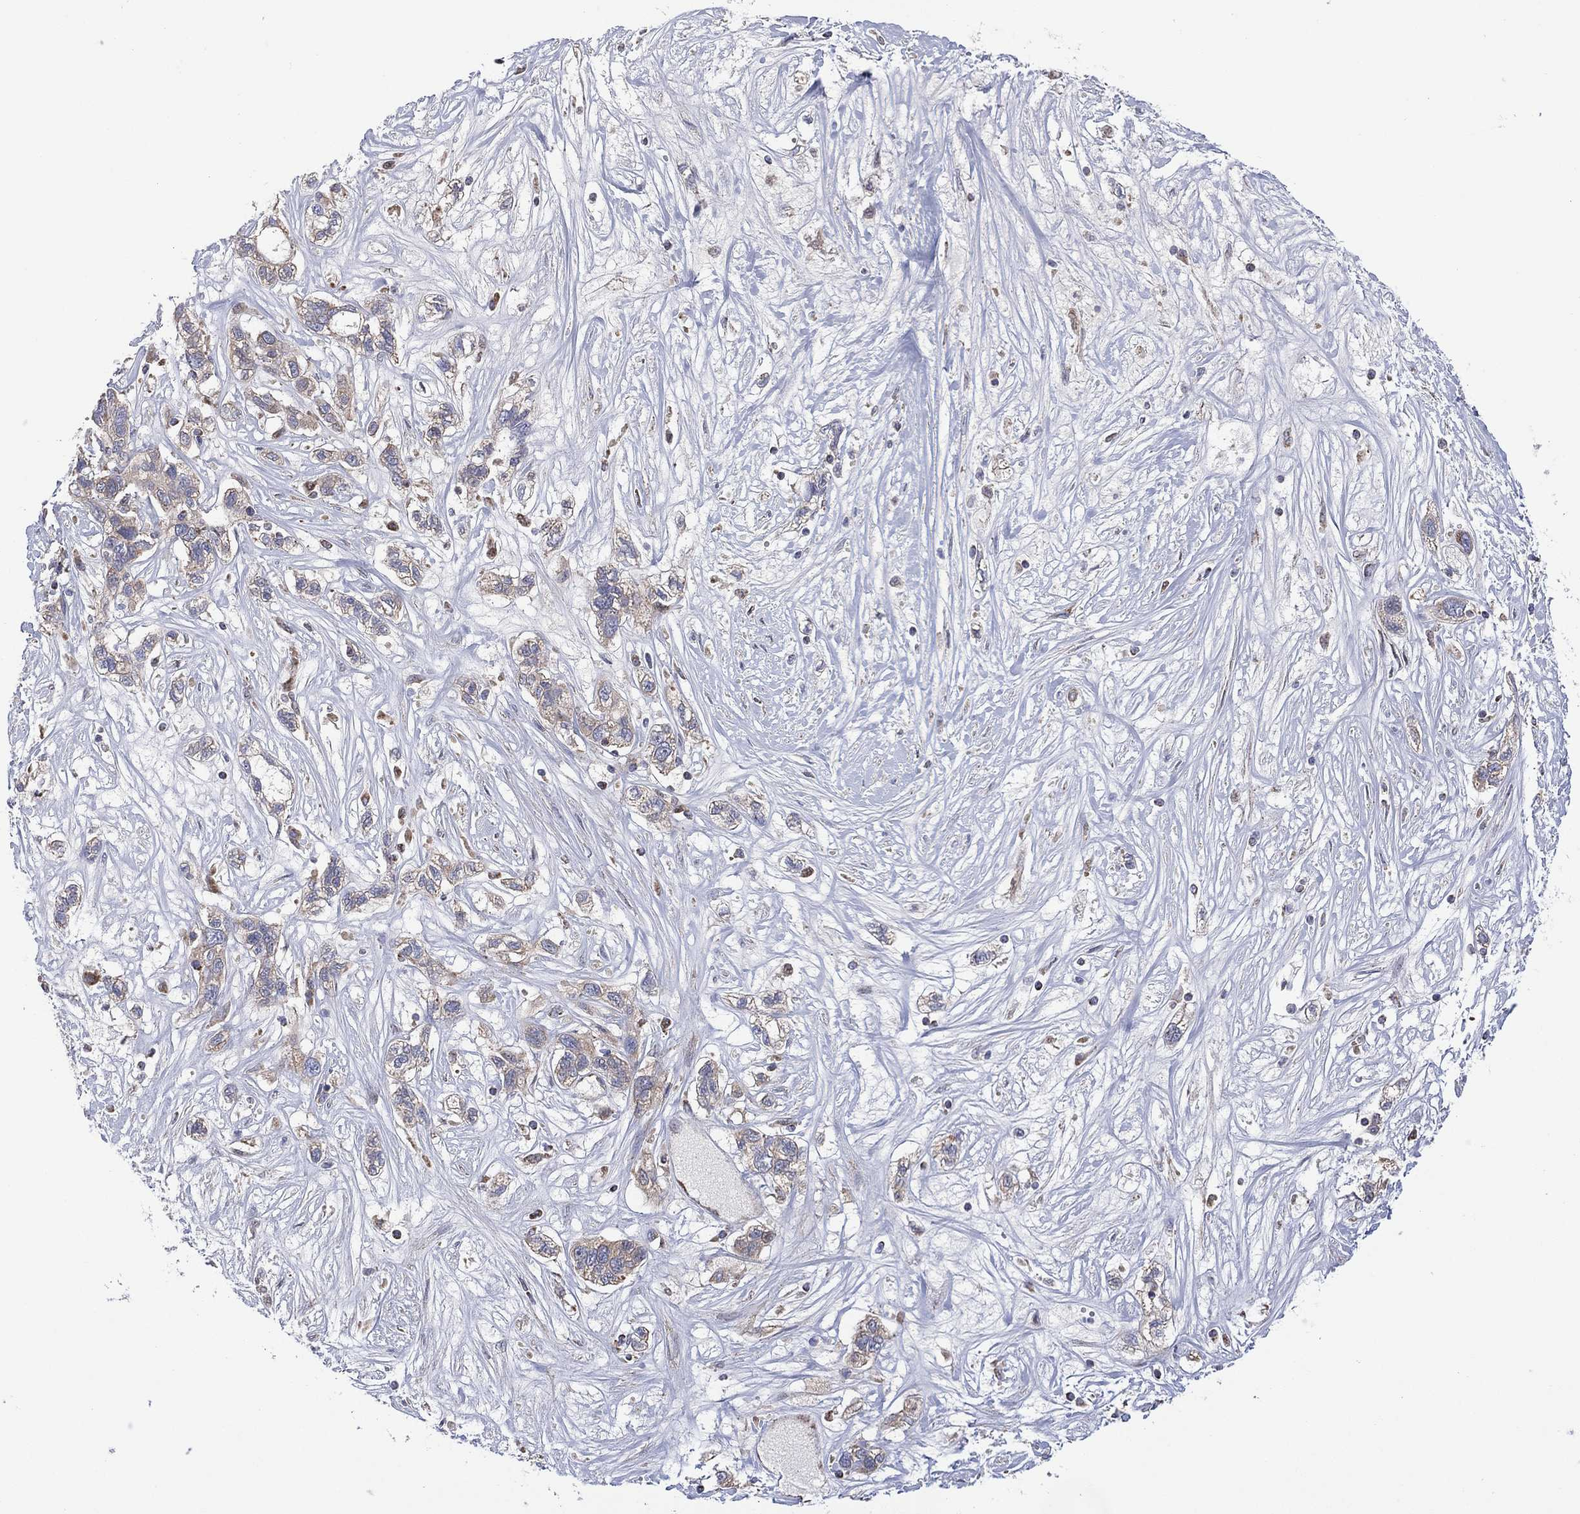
{"staining": {"intensity": "weak", "quantity": "25%-75%", "location": "cytoplasmic/membranous"}, "tissue": "liver cancer", "cell_type": "Tumor cells", "image_type": "cancer", "snomed": [{"axis": "morphology", "description": "Adenocarcinoma, NOS"}, {"axis": "morphology", "description": "Cholangiocarcinoma"}, {"axis": "topography", "description": "Liver"}], "caption": "The histopathology image displays a brown stain indicating the presence of a protein in the cytoplasmic/membranous of tumor cells in liver cancer (adenocarcinoma). The staining is performed using DAB (3,3'-diaminobenzidine) brown chromogen to label protein expression. The nuclei are counter-stained blue using hematoxylin.", "gene": "PIDD1", "patient": {"sex": "male", "age": 64}}